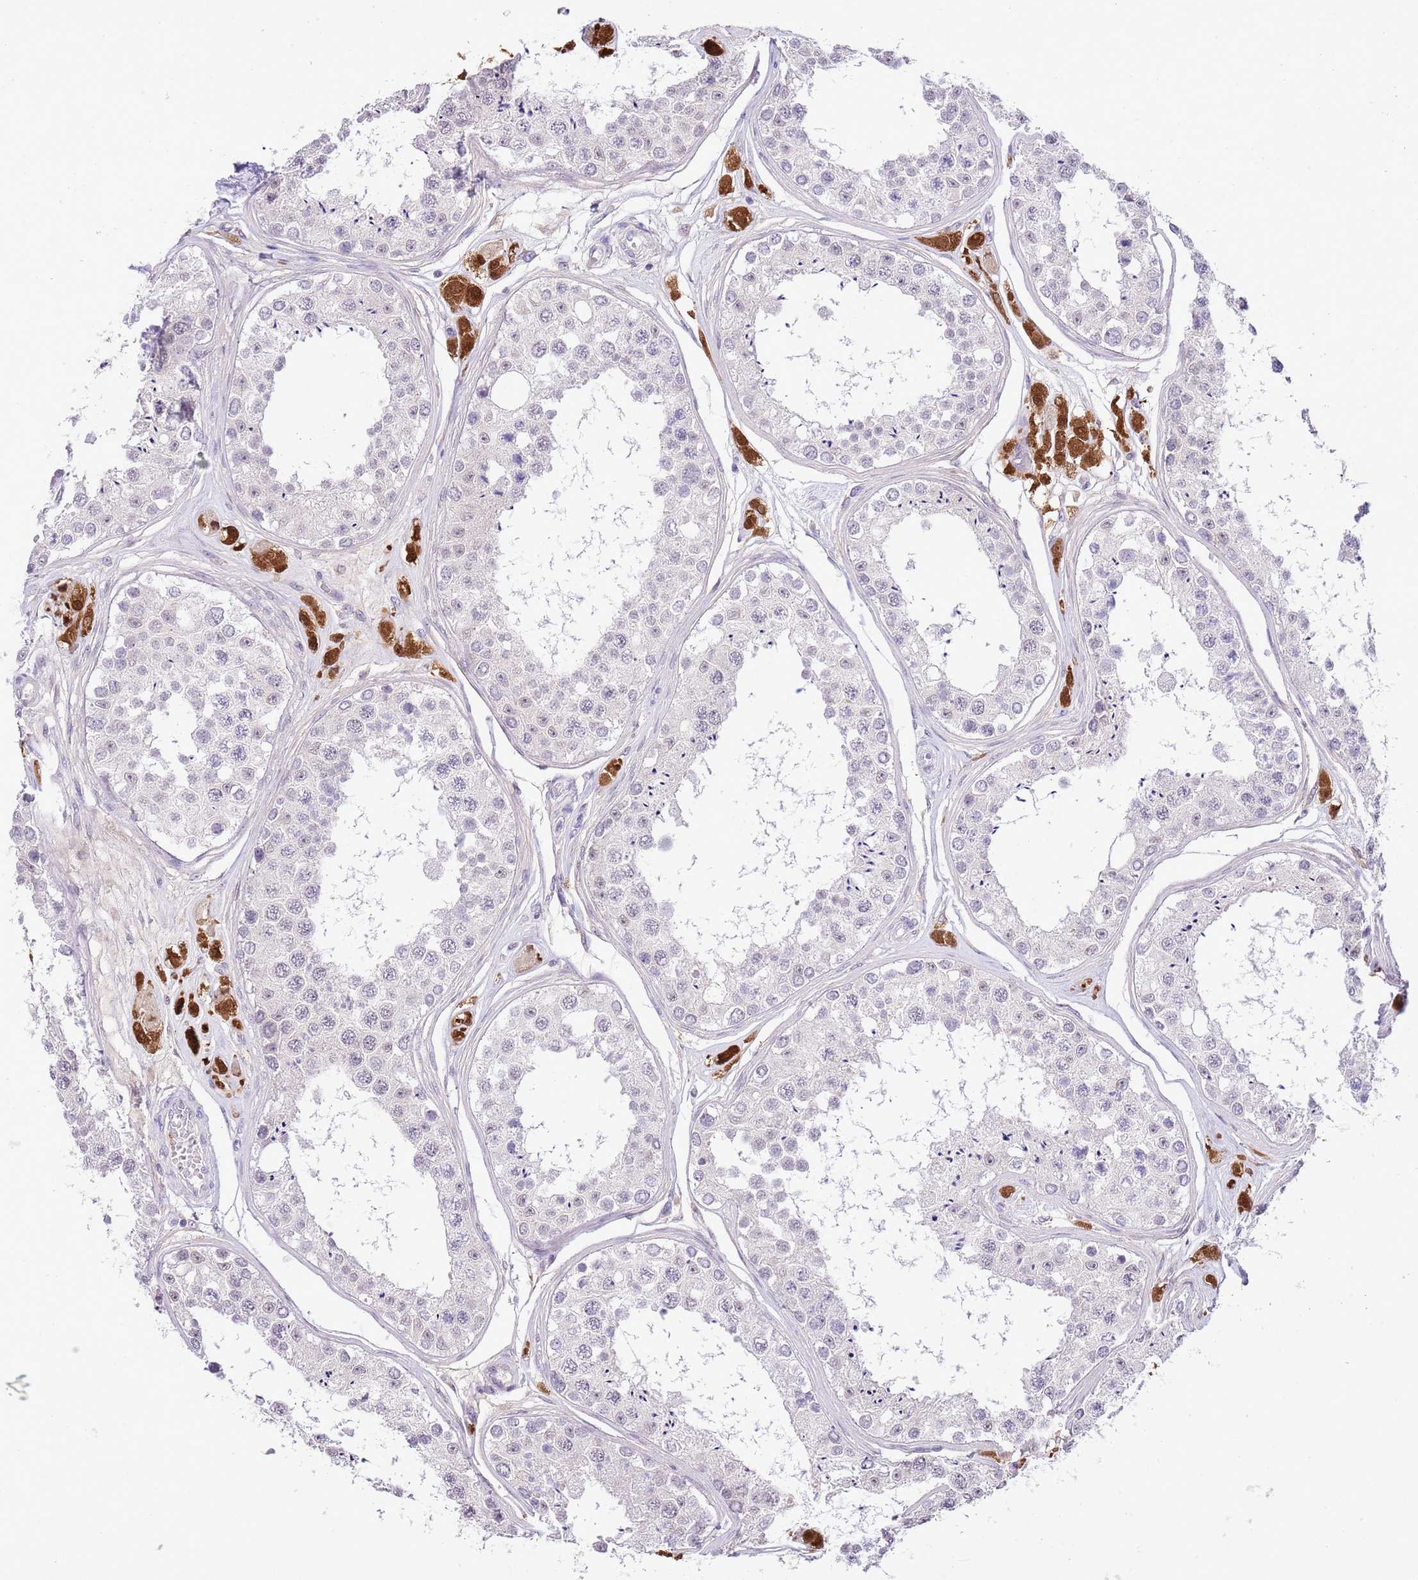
{"staining": {"intensity": "negative", "quantity": "none", "location": "none"}, "tissue": "testis", "cell_type": "Cells in seminiferous ducts", "image_type": "normal", "snomed": [{"axis": "morphology", "description": "Normal tissue, NOS"}, {"axis": "topography", "description": "Testis"}], "caption": "Immunohistochemistry (IHC) of normal testis shows no positivity in cells in seminiferous ducts.", "gene": "MIDN", "patient": {"sex": "male", "age": 25}}